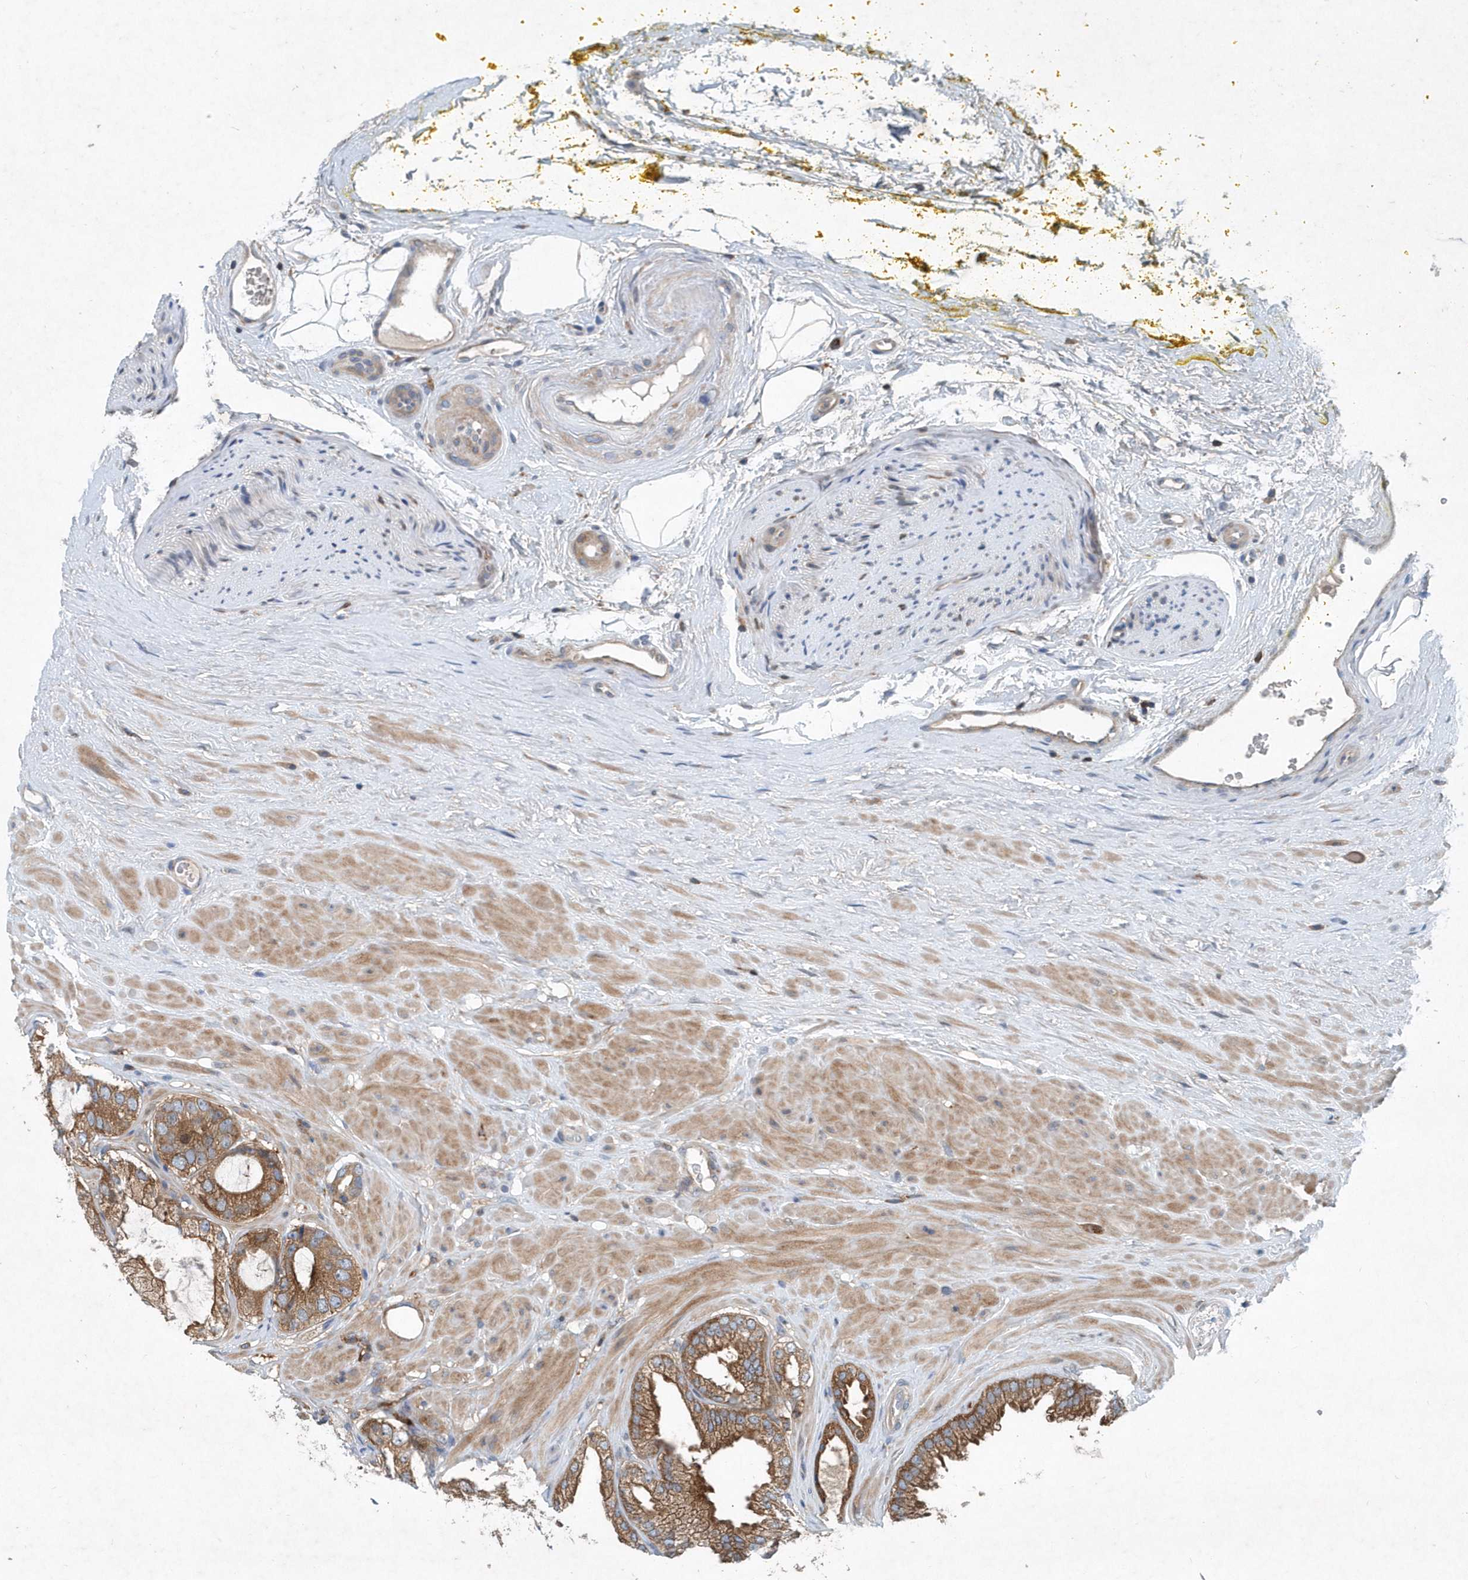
{"staining": {"intensity": "moderate", "quantity": ">75%", "location": "cytoplasmic/membranous"}, "tissue": "prostate cancer", "cell_type": "Tumor cells", "image_type": "cancer", "snomed": [{"axis": "morphology", "description": "Adenocarcinoma, High grade"}, {"axis": "topography", "description": "Prostate"}], "caption": "Moderate cytoplasmic/membranous staining for a protein is identified in about >75% of tumor cells of prostate adenocarcinoma (high-grade) using IHC.", "gene": "P2RY10", "patient": {"sex": "male", "age": 59}}